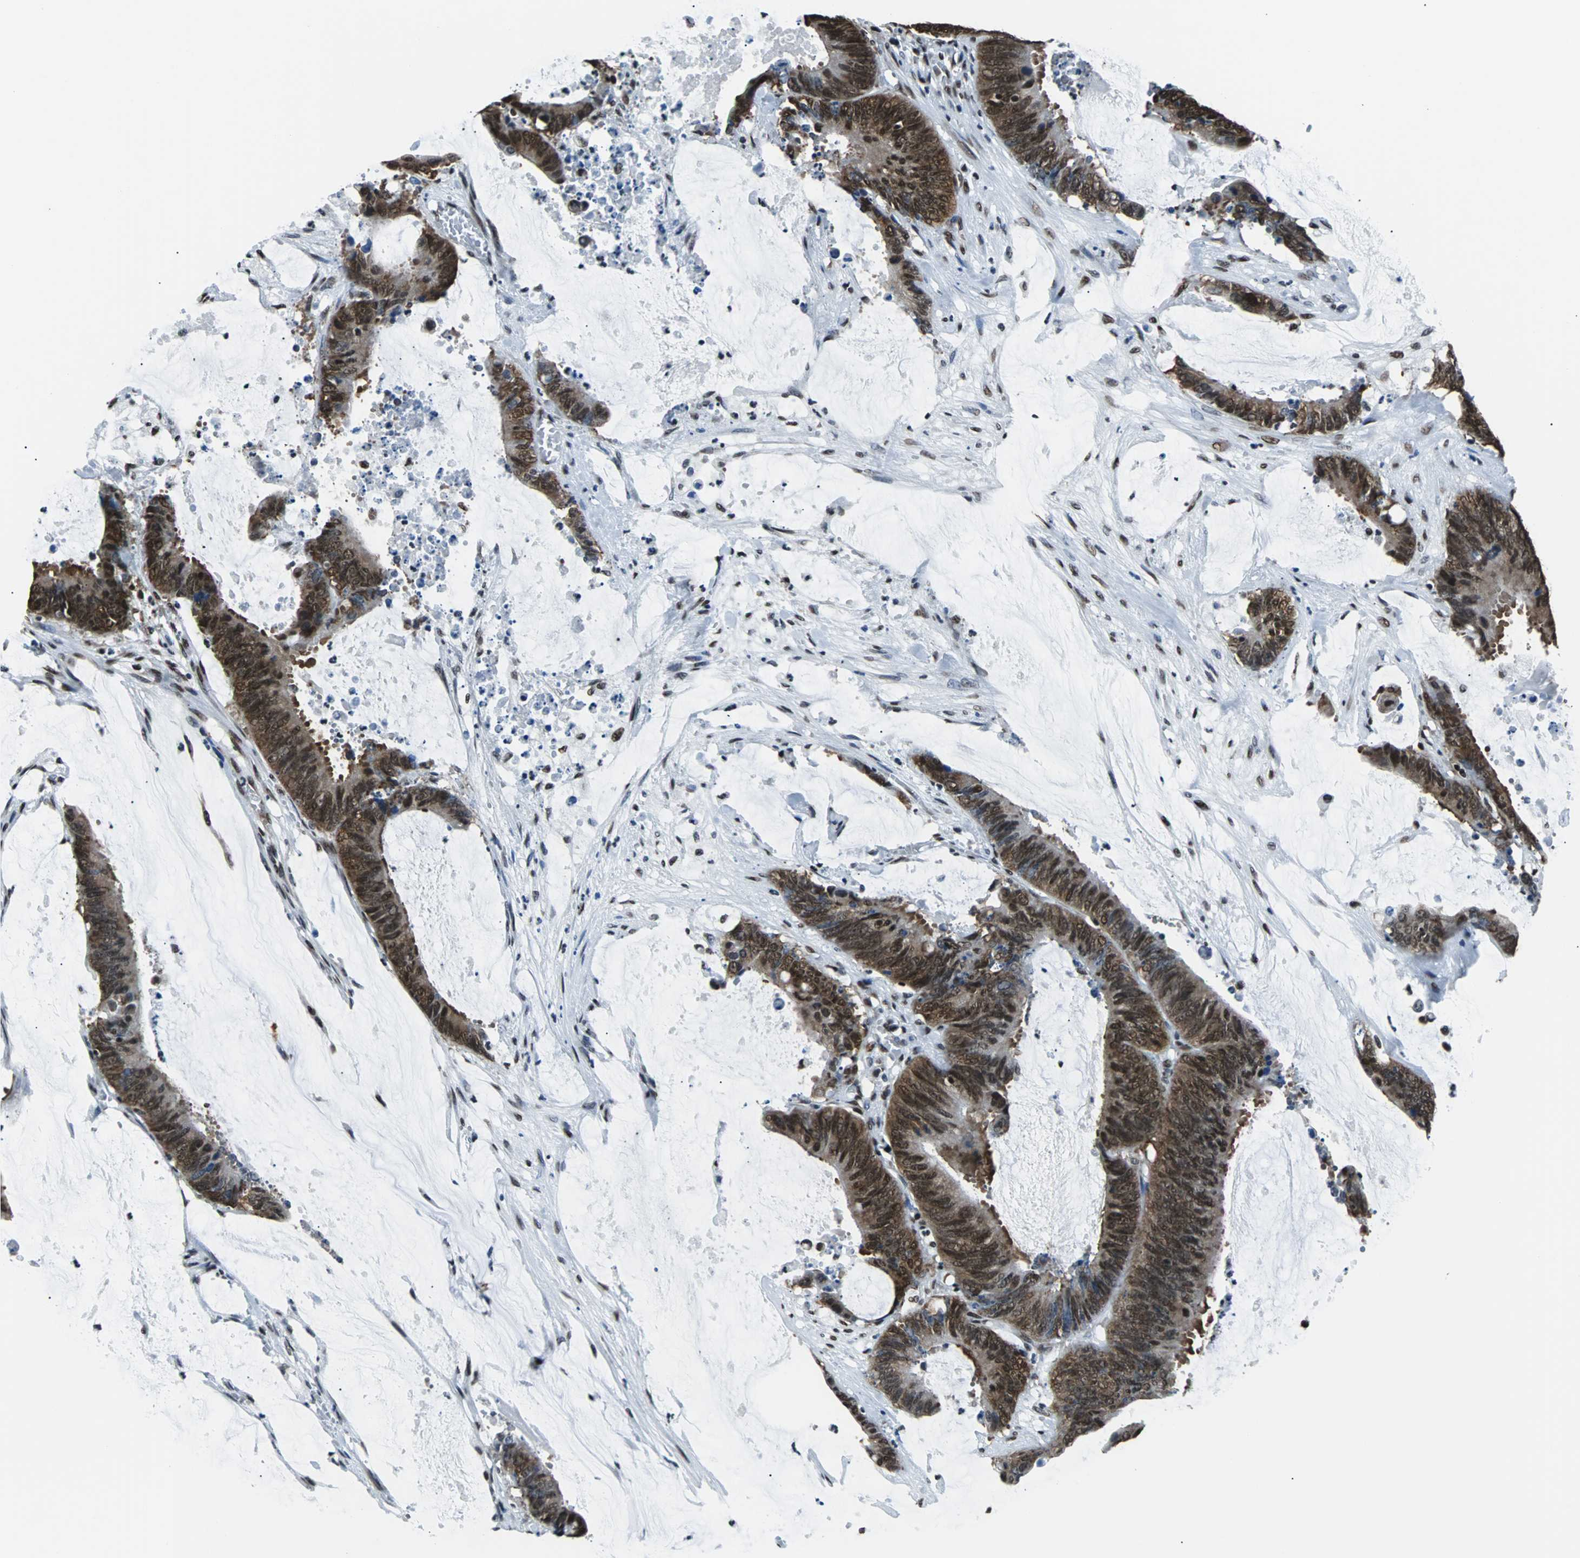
{"staining": {"intensity": "strong", "quantity": ">75%", "location": "cytoplasmic/membranous,nuclear"}, "tissue": "colorectal cancer", "cell_type": "Tumor cells", "image_type": "cancer", "snomed": [{"axis": "morphology", "description": "Adenocarcinoma, NOS"}, {"axis": "topography", "description": "Rectum"}], "caption": "IHC of human colorectal adenocarcinoma reveals high levels of strong cytoplasmic/membranous and nuclear expression in approximately >75% of tumor cells.", "gene": "FUBP1", "patient": {"sex": "female", "age": 66}}